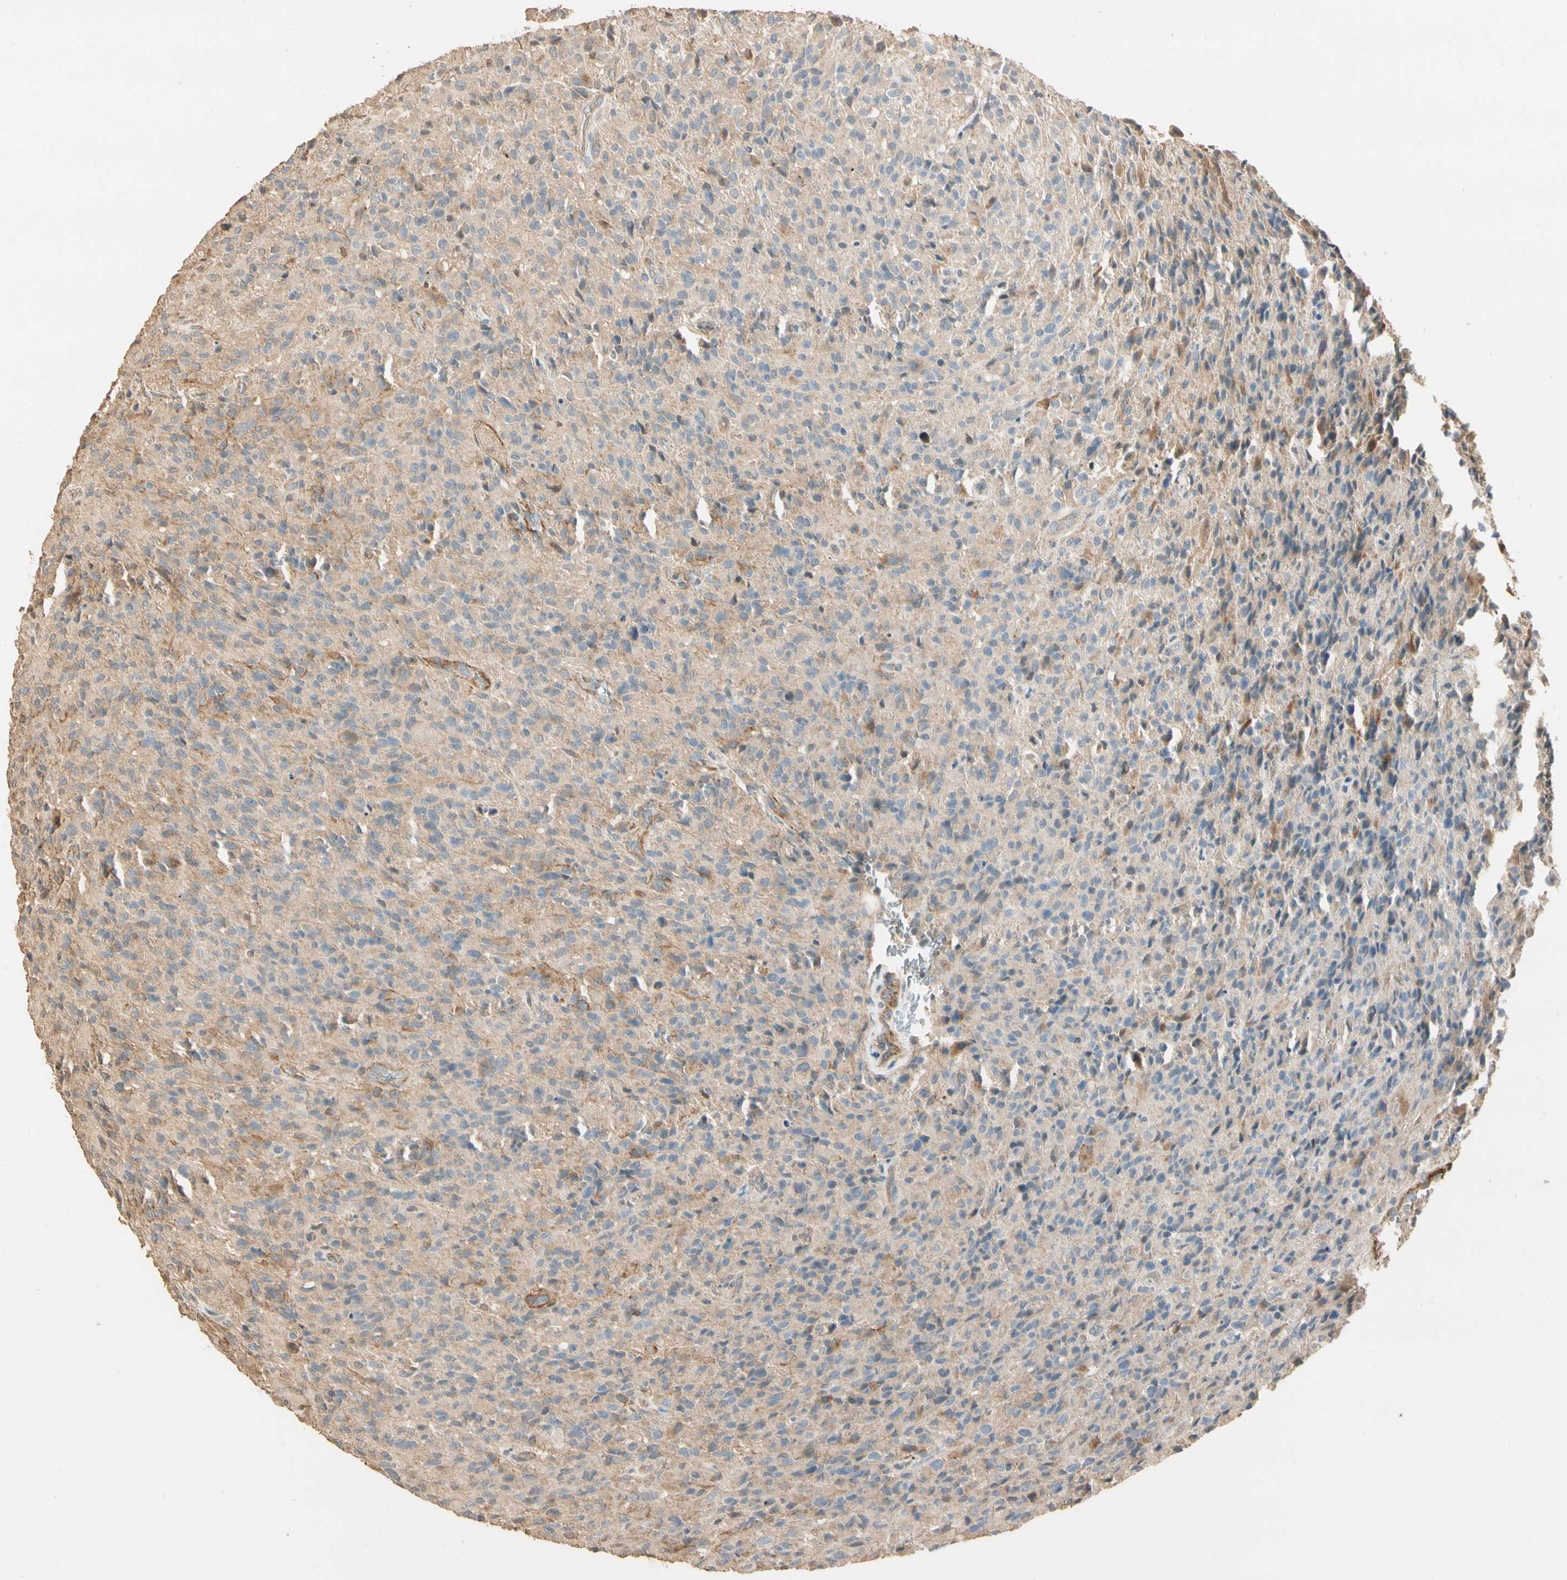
{"staining": {"intensity": "weak", "quantity": "25%-75%", "location": "cytoplasmic/membranous"}, "tissue": "glioma", "cell_type": "Tumor cells", "image_type": "cancer", "snomed": [{"axis": "morphology", "description": "Glioma, malignant, High grade"}, {"axis": "topography", "description": "Brain"}], "caption": "High-magnification brightfield microscopy of malignant glioma (high-grade) stained with DAB (brown) and counterstained with hematoxylin (blue). tumor cells exhibit weak cytoplasmic/membranous expression is appreciated in about25%-75% of cells.", "gene": "CDH6", "patient": {"sex": "male", "age": 71}}